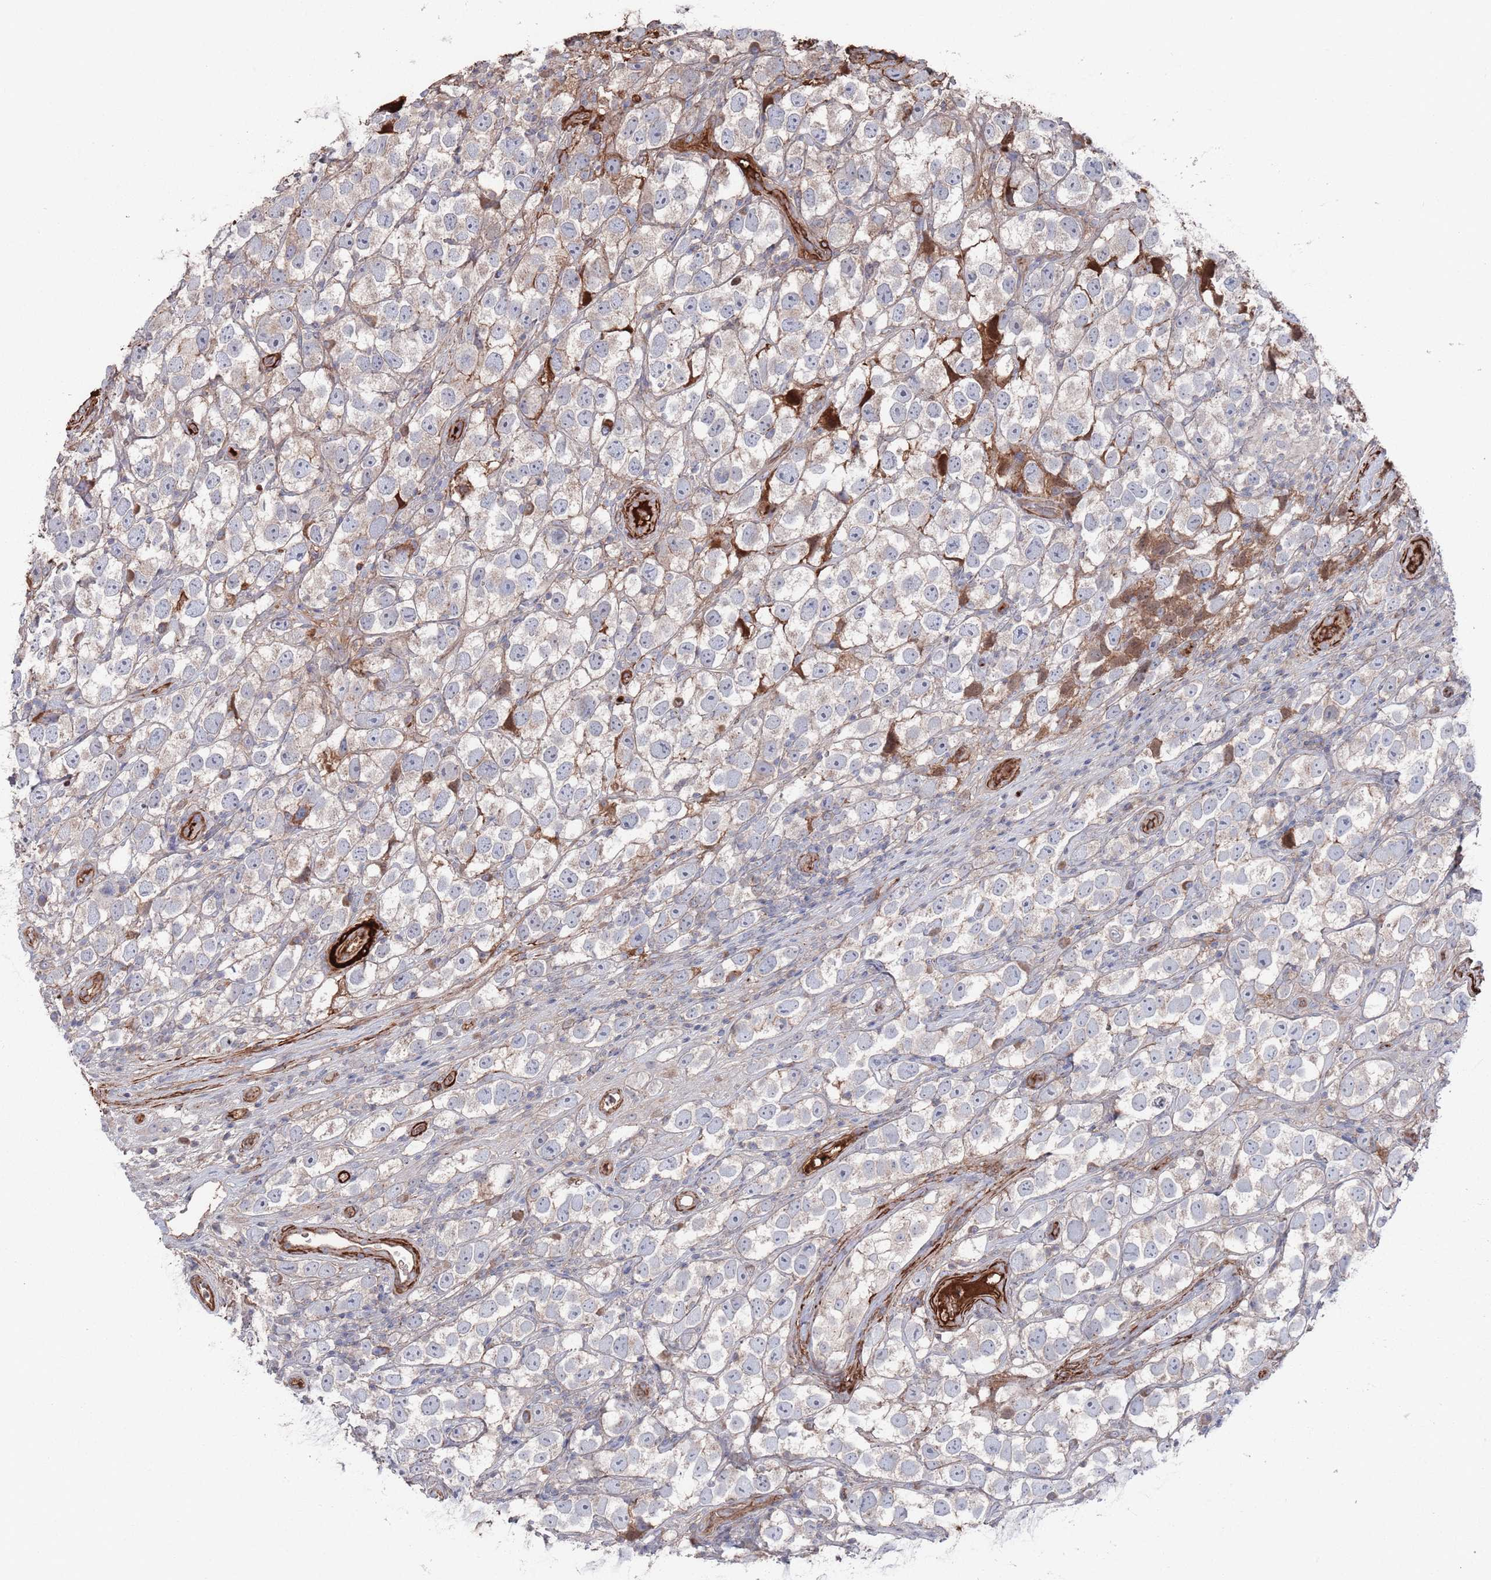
{"staining": {"intensity": "weak", "quantity": "25%-75%", "location": "cytoplasmic/membranous"}, "tissue": "testis cancer", "cell_type": "Tumor cells", "image_type": "cancer", "snomed": [{"axis": "morphology", "description": "Seminoma, NOS"}, {"axis": "topography", "description": "Testis"}], "caption": "Approximately 25%-75% of tumor cells in human testis cancer exhibit weak cytoplasmic/membranous protein expression as visualized by brown immunohistochemical staining.", "gene": "PLEKHA4", "patient": {"sex": "male", "age": 26}}